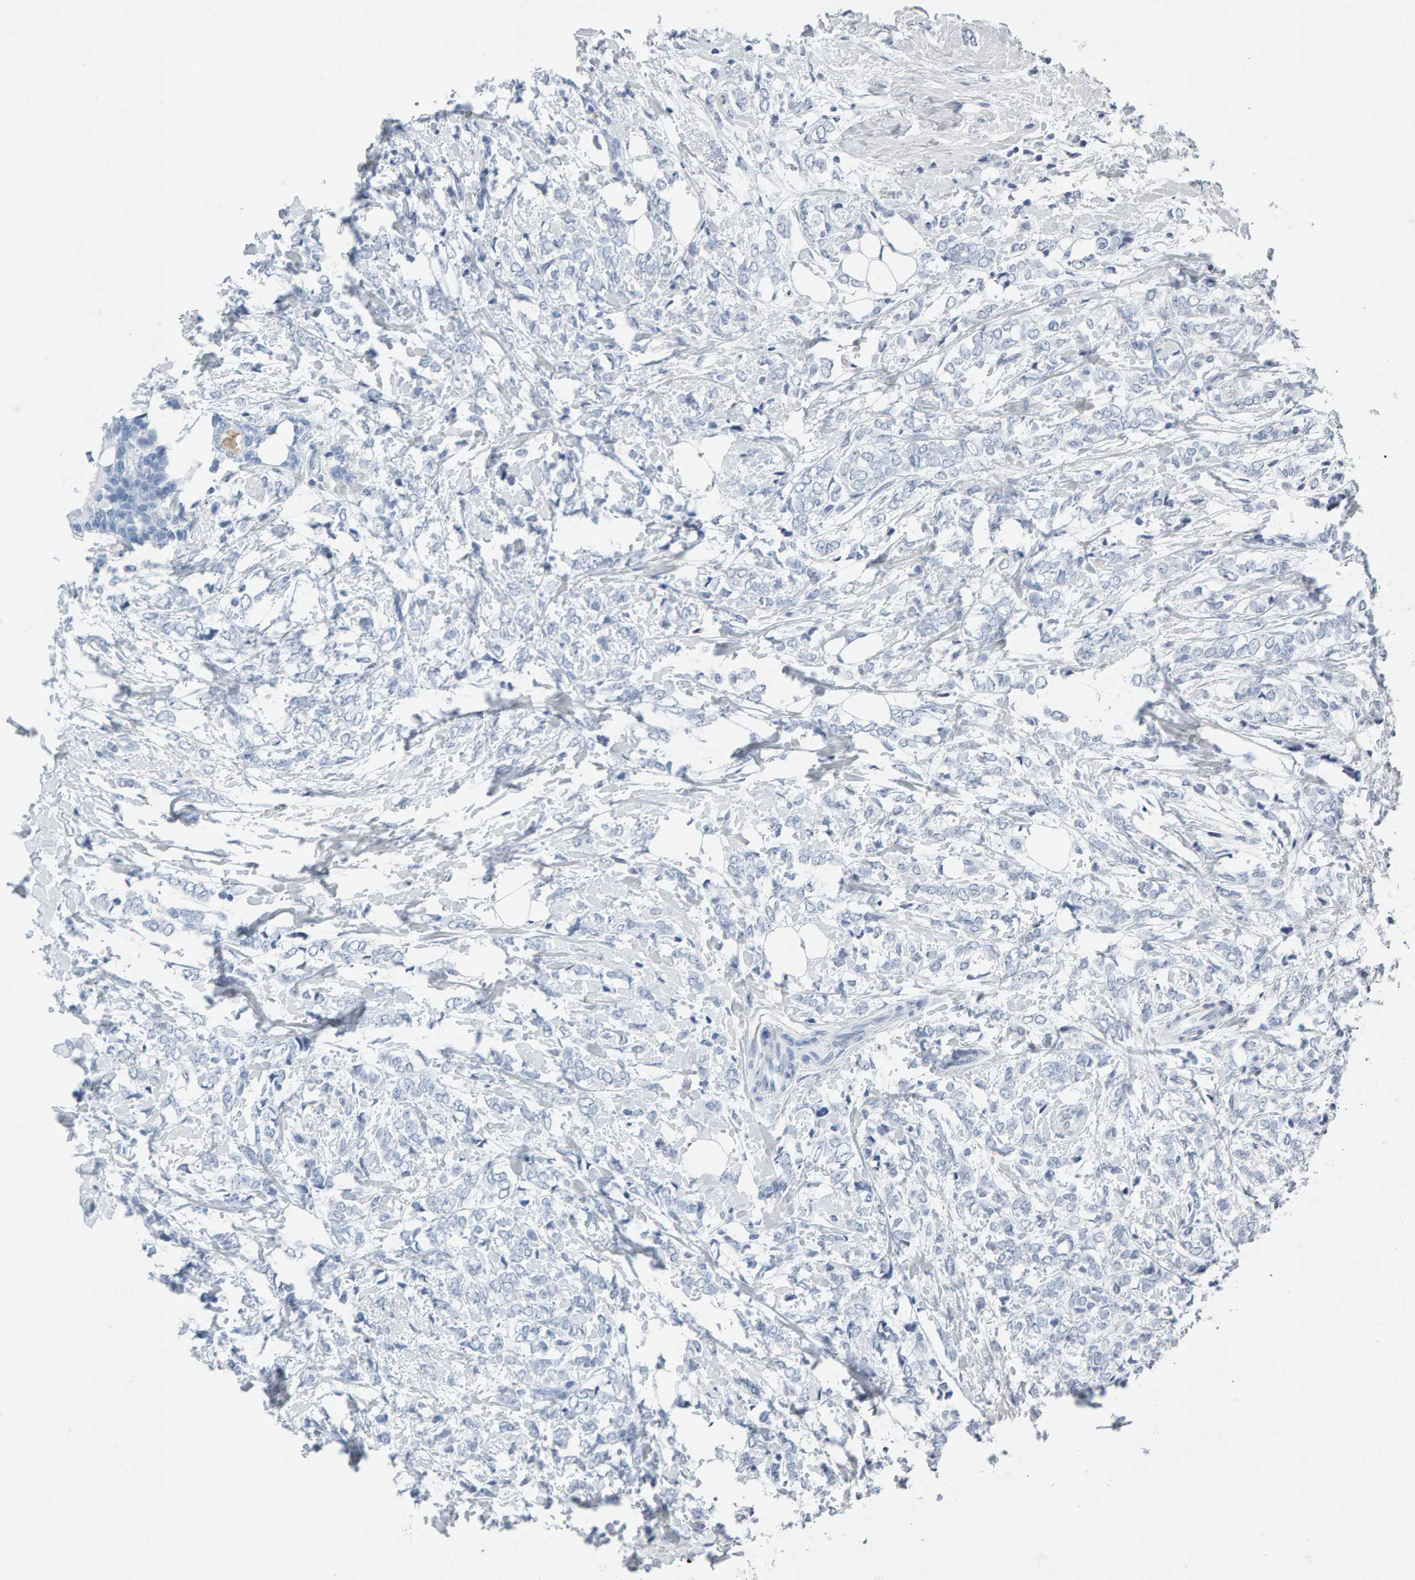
{"staining": {"intensity": "negative", "quantity": "none", "location": "none"}, "tissue": "breast cancer", "cell_type": "Tumor cells", "image_type": "cancer", "snomed": [{"axis": "morphology", "description": "Normal tissue, NOS"}, {"axis": "morphology", "description": "Lobular carcinoma"}, {"axis": "topography", "description": "Breast"}], "caption": "Immunohistochemistry (IHC) of breast cancer (lobular carcinoma) reveals no positivity in tumor cells.", "gene": "SPACA3", "patient": {"sex": "female", "age": 47}}